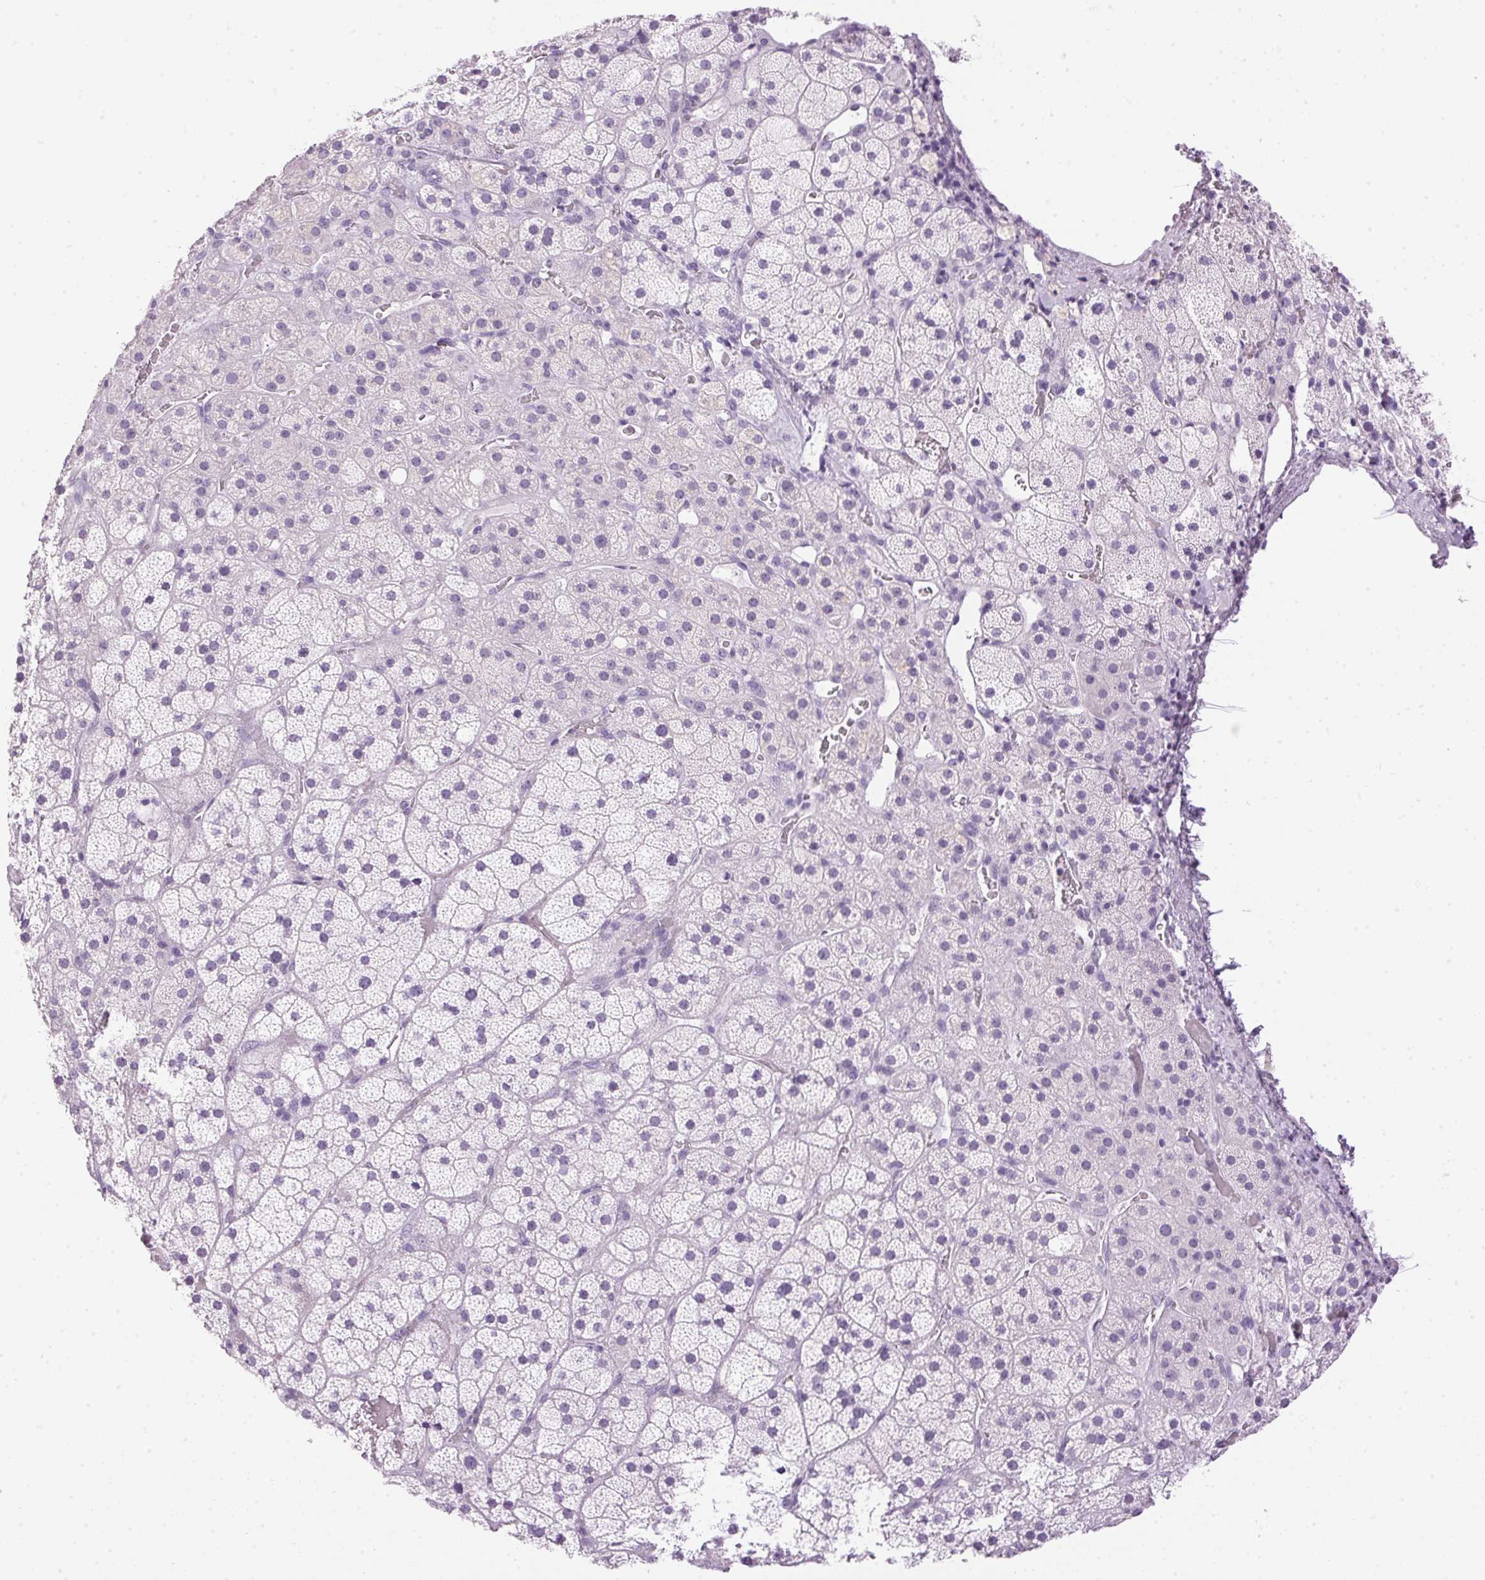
{"staining": {"intensity": "negative", "quantity": "none", "location": "none"}, "tissue": "adrenal gland", "cell_type": "Glandular cells", "image_type": "normal", "snomed": [{"axis": "morphology", "description": "Normal tissue, NOS"}, {"axis": "topography", "description": "Adrenal gland"}], "caption": "This is an immunohistochemistry photomicrograph of normal adrenal gland. There is no expression in glandular cells.", "gene": "SP7", "patient": {"sex": "male", "age": 57}}